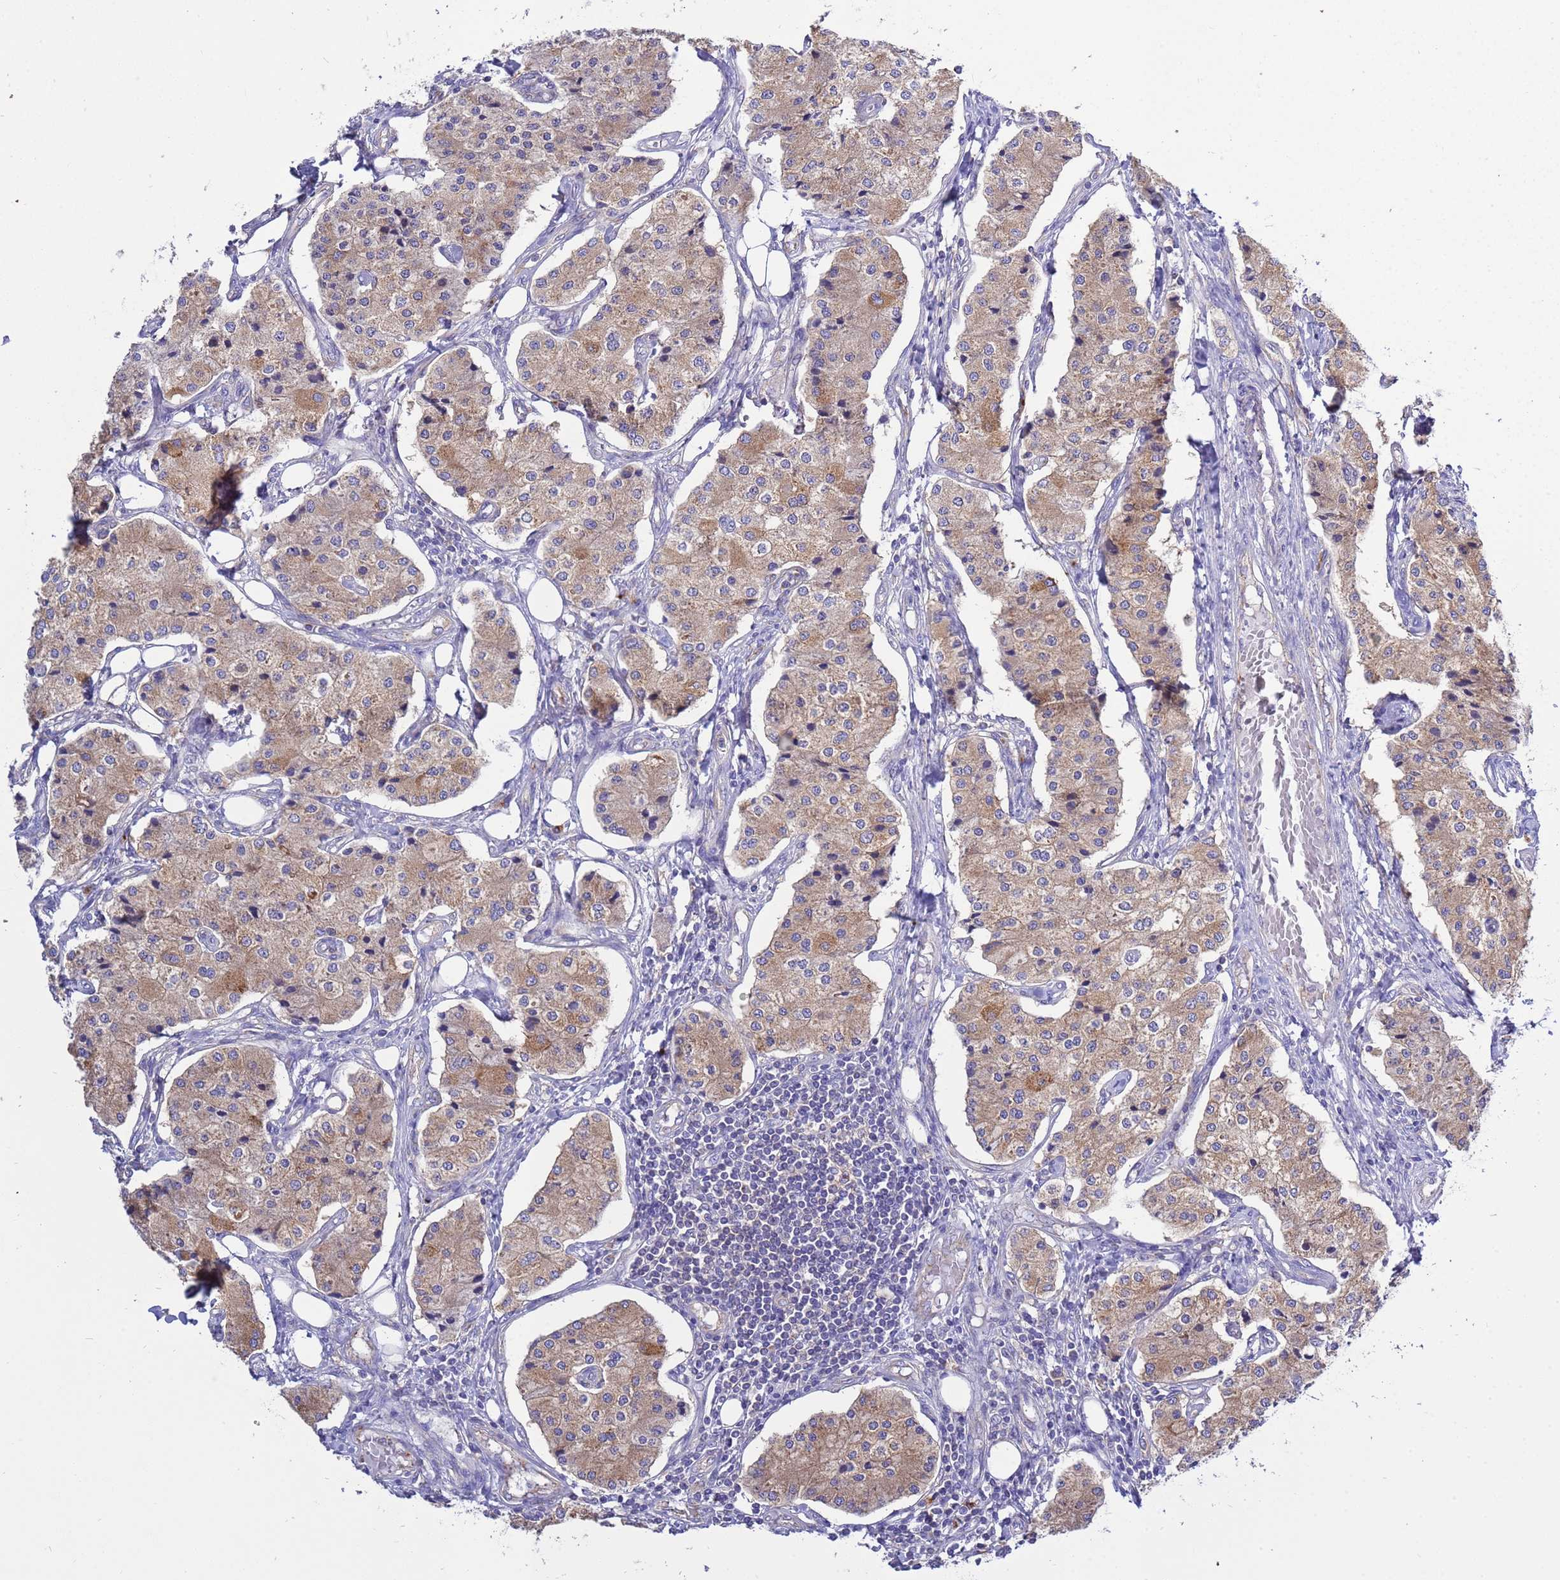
{"staining": {"intensity": "moderate", "quantity": ">75%", "location": "cytoplasmic/membranous"}, "tissue": "carcinoid", "cell_type": "Tumor cells", "image_type": "cancer", "snomed": [{"axis": "morphology", "description": "Carcinoid, malignant, NOS"}, {"axis": "topography", "description": "Colon"}], "caption": "Immunohistochemistry histopathology image of neoplastic tissue: carcinoid stained using IHC demonstrates medium levels of moderate protein expression localized specifically in the cytoplasmic/membranous of tumor cells, appearing as a cytoplasmic/membranous brown color.", "gene": "ANAPC1", "patient": {"sex": "female", "age": 52}}